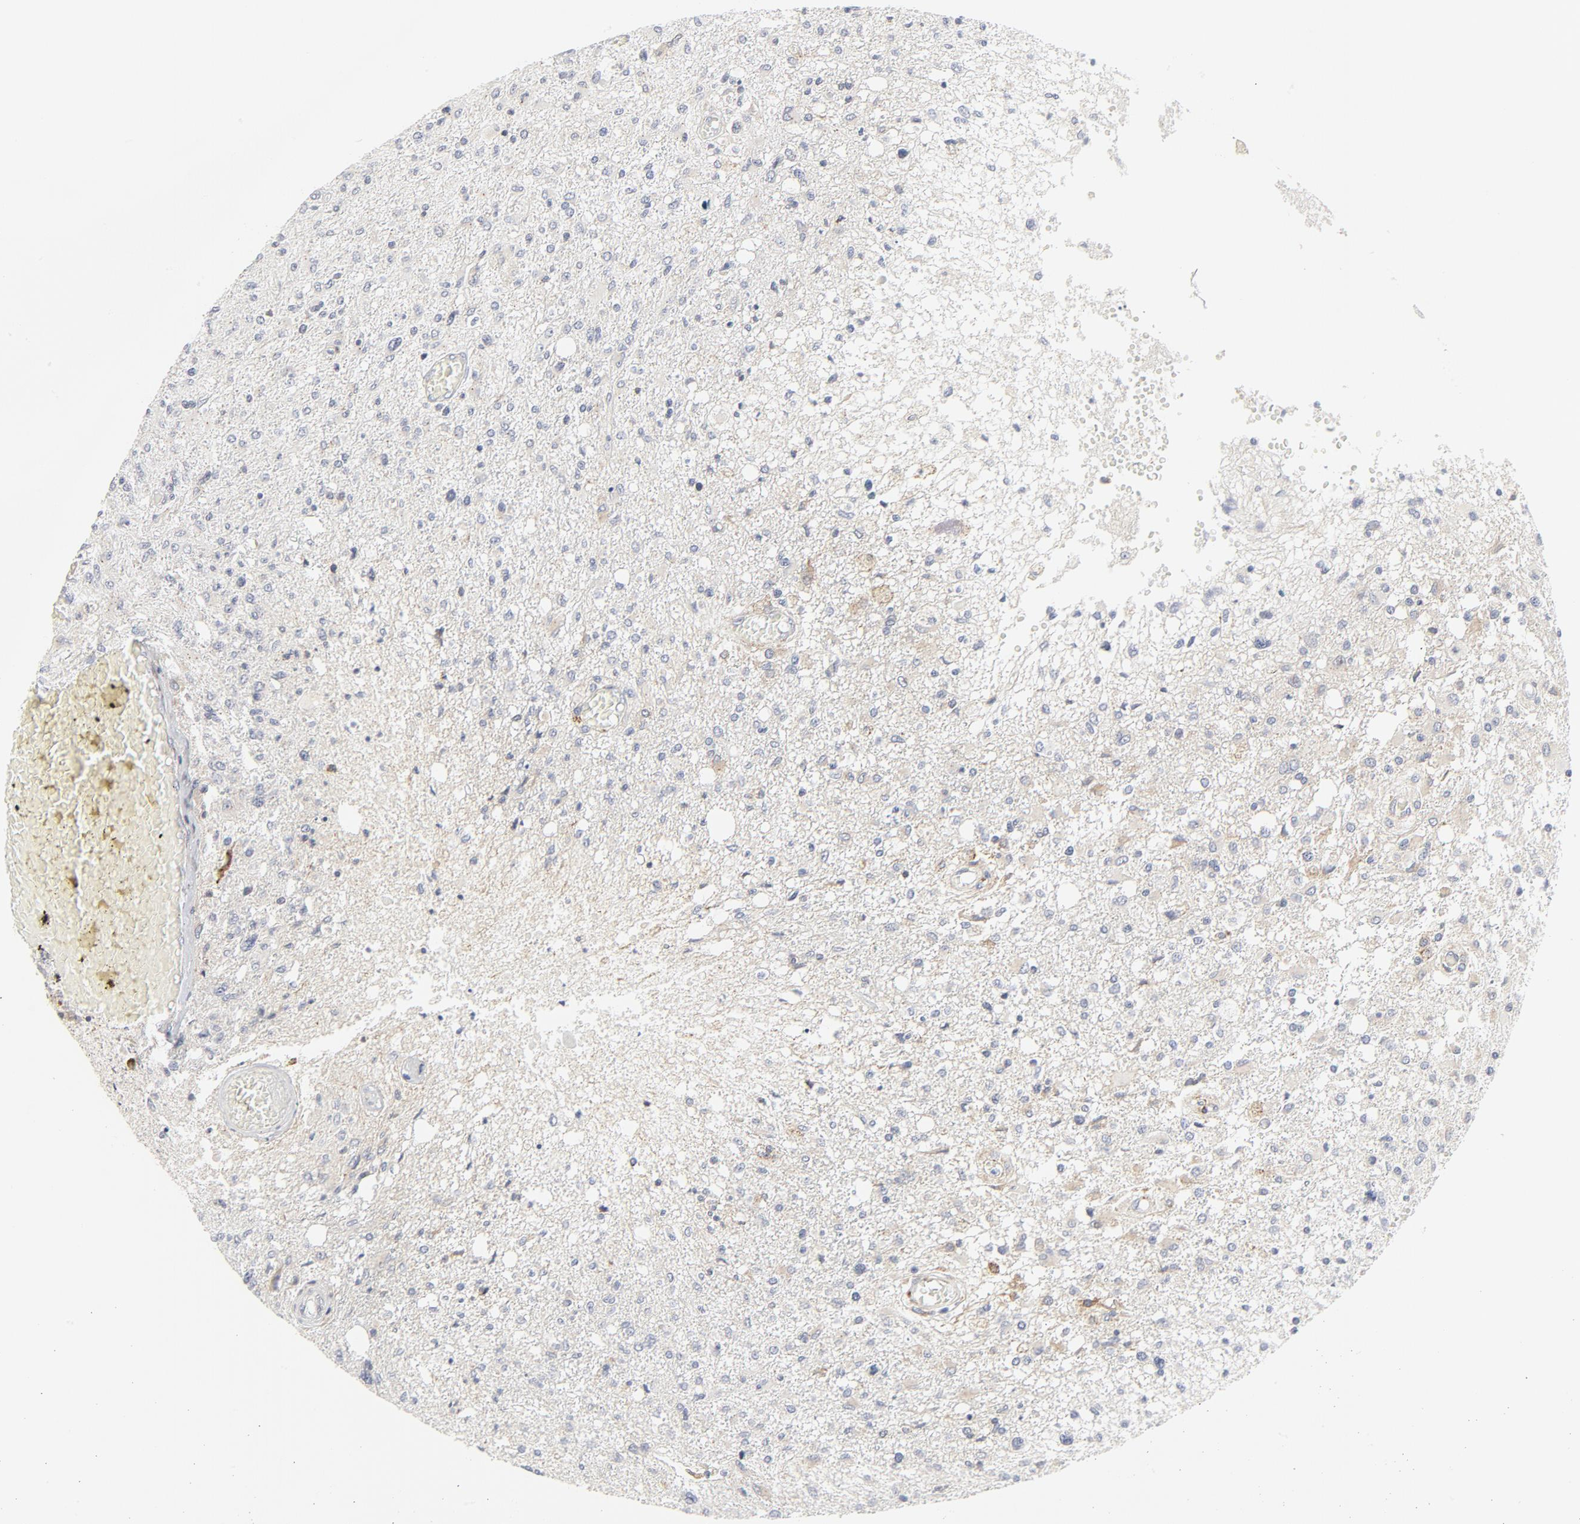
{"staining": {"intensity": "negative", "quantity": "none", "location": "none"}, "tissue": "glioma", "cell_type": "Tumor cells", "image_type": "cancer", "snomed": [{"axis": "morphology", "description": "Glioma, malignant, High grade"}, {"axis": "topography", "description": "Cerebral cortex"}], "caption": "Tumor cells are negative for protein expression in human malignant glioma (high-grade). (Stains: DAB (3,3'-diaminobenzidine) immunohistochemistry with hematoxylin counter stain, Microscopy: brightfield microscopy at high magnification).", "gene": "LRP6", "patient": {"sex": "male", "age": 76}}